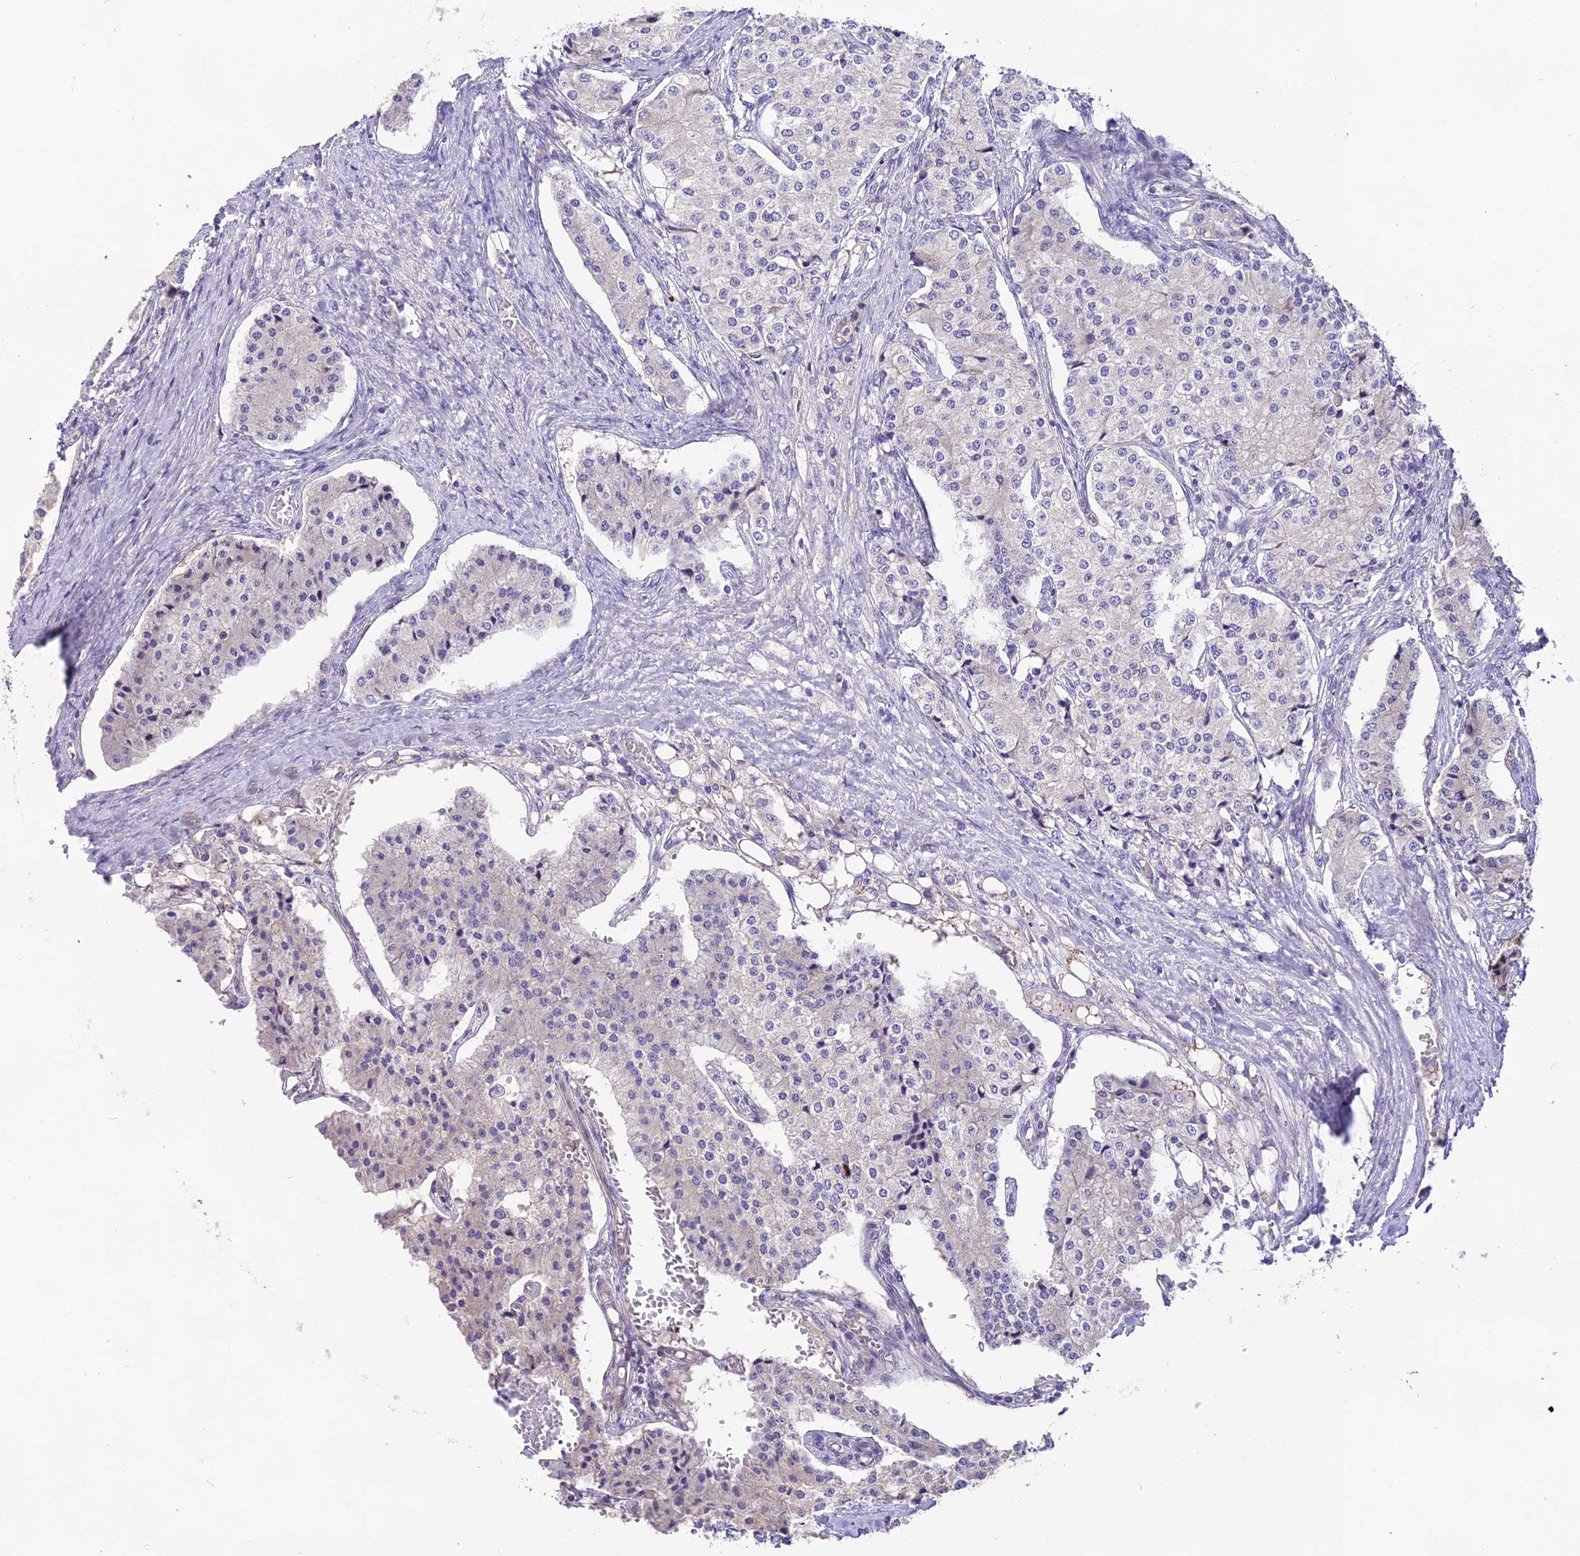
{"staining": {"intensity": "negative", "quantity": "none", "location": "none"}, "tissue": "carcinoid", "cell_type": "Tumor cells", "image_type": "cancer", "snomed": [{"axis": "morphology", "description": "Carcinoid, malignant, NOS"}, {"axis": "topography", "description": "Colon"}], "caption": "Image shows no protein positivity in tumor cells of carcinoid (malignant) tissue.", "gene": "CD99L2", "patient": {"sex": "female", "age": 52}}